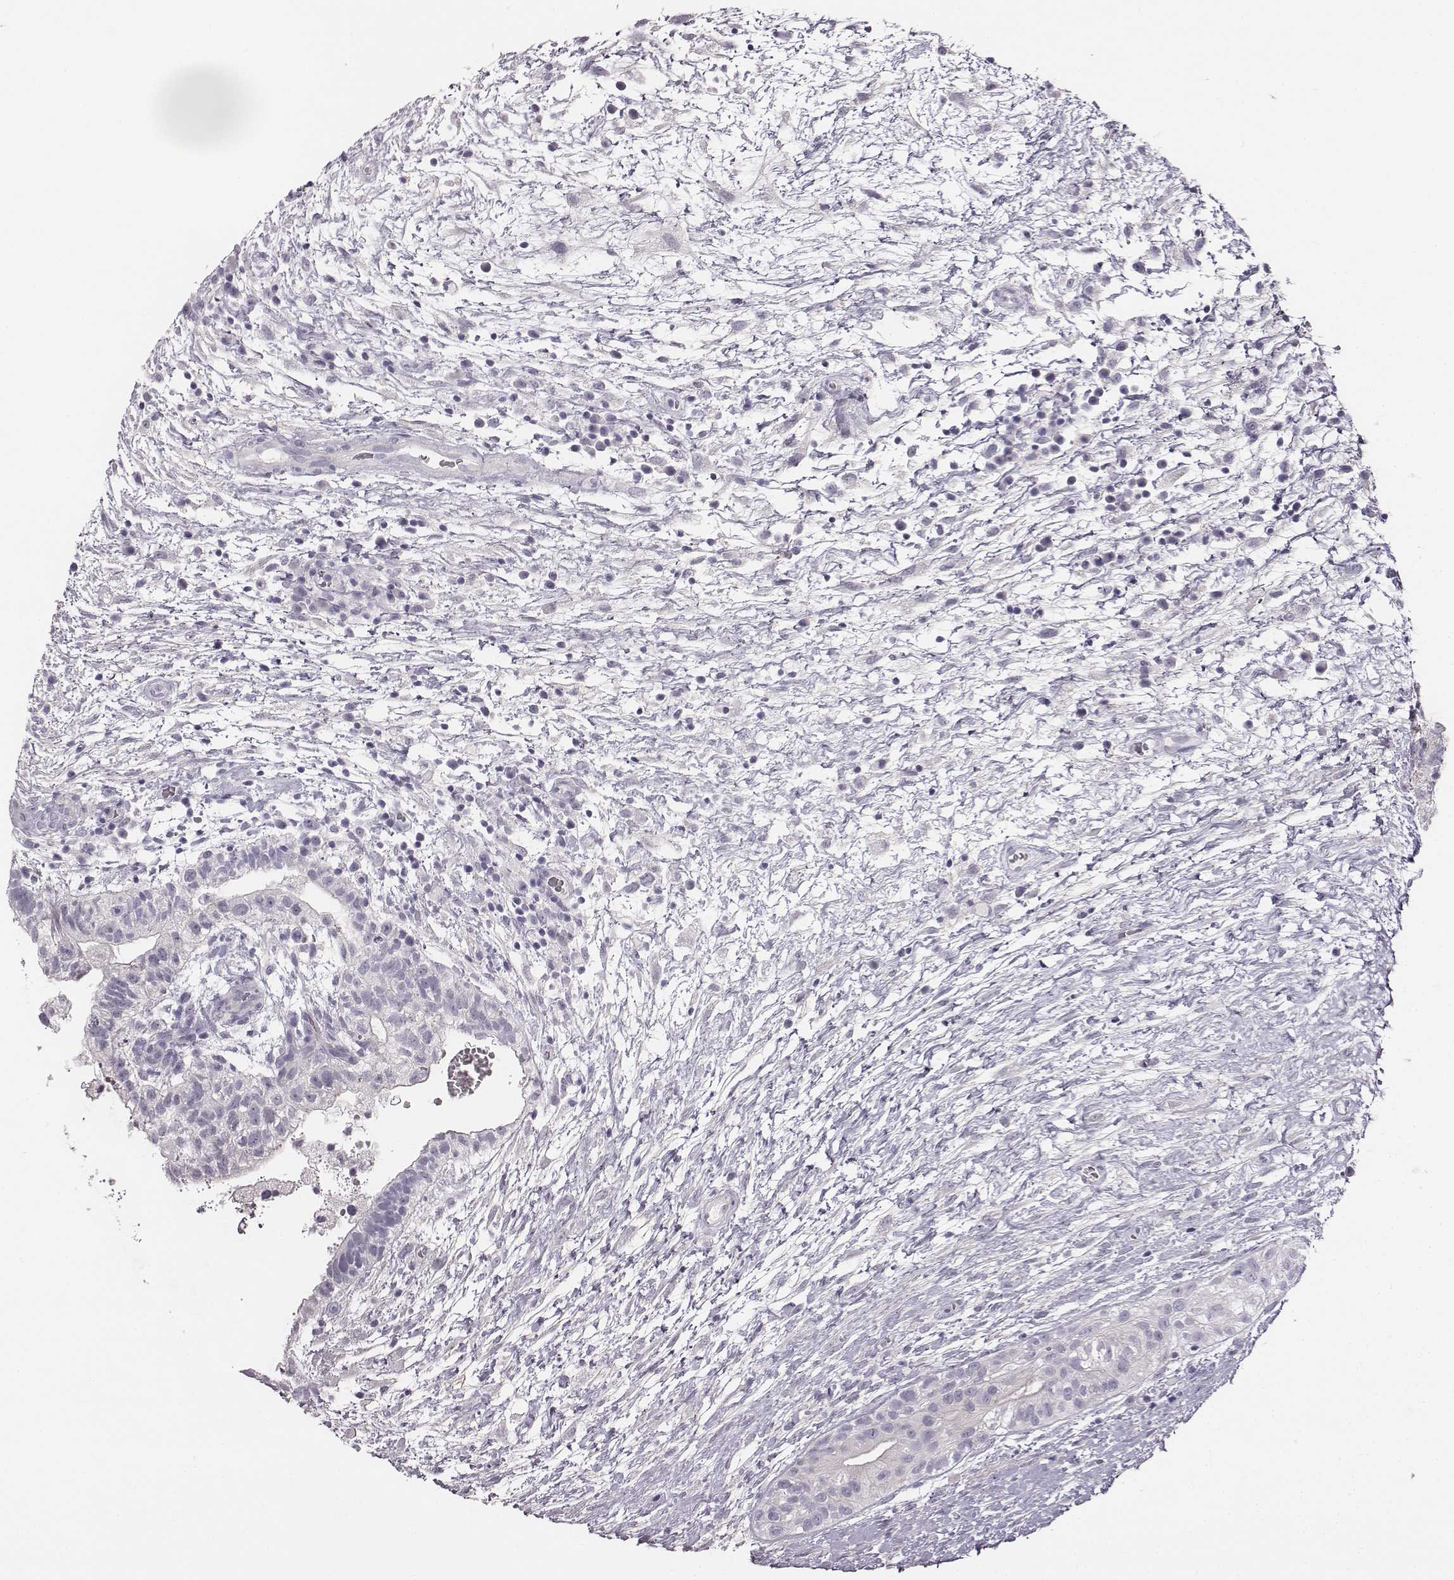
{"staining": {"intensity": "negative", "quantity": "none", "location": "none"}, "tissue": "testis cancer", "cell_type": "Tumor cells", "image_type": "cancer", "snomed": [{"axis": "morphology", "description": "Normal tissue, NOS"}, {"axis": "morphology", "description": "Carcinoma, Embryonal, NOS"}, {"axis": "topography", "description": "Testis"}], "caption": "This is an IHC photomicrograph of embryonal carcinoma (testis). There is no expression in tumor cells.", "gene": "ADAM7", "patient": {"sex": "male", "age": 32}}